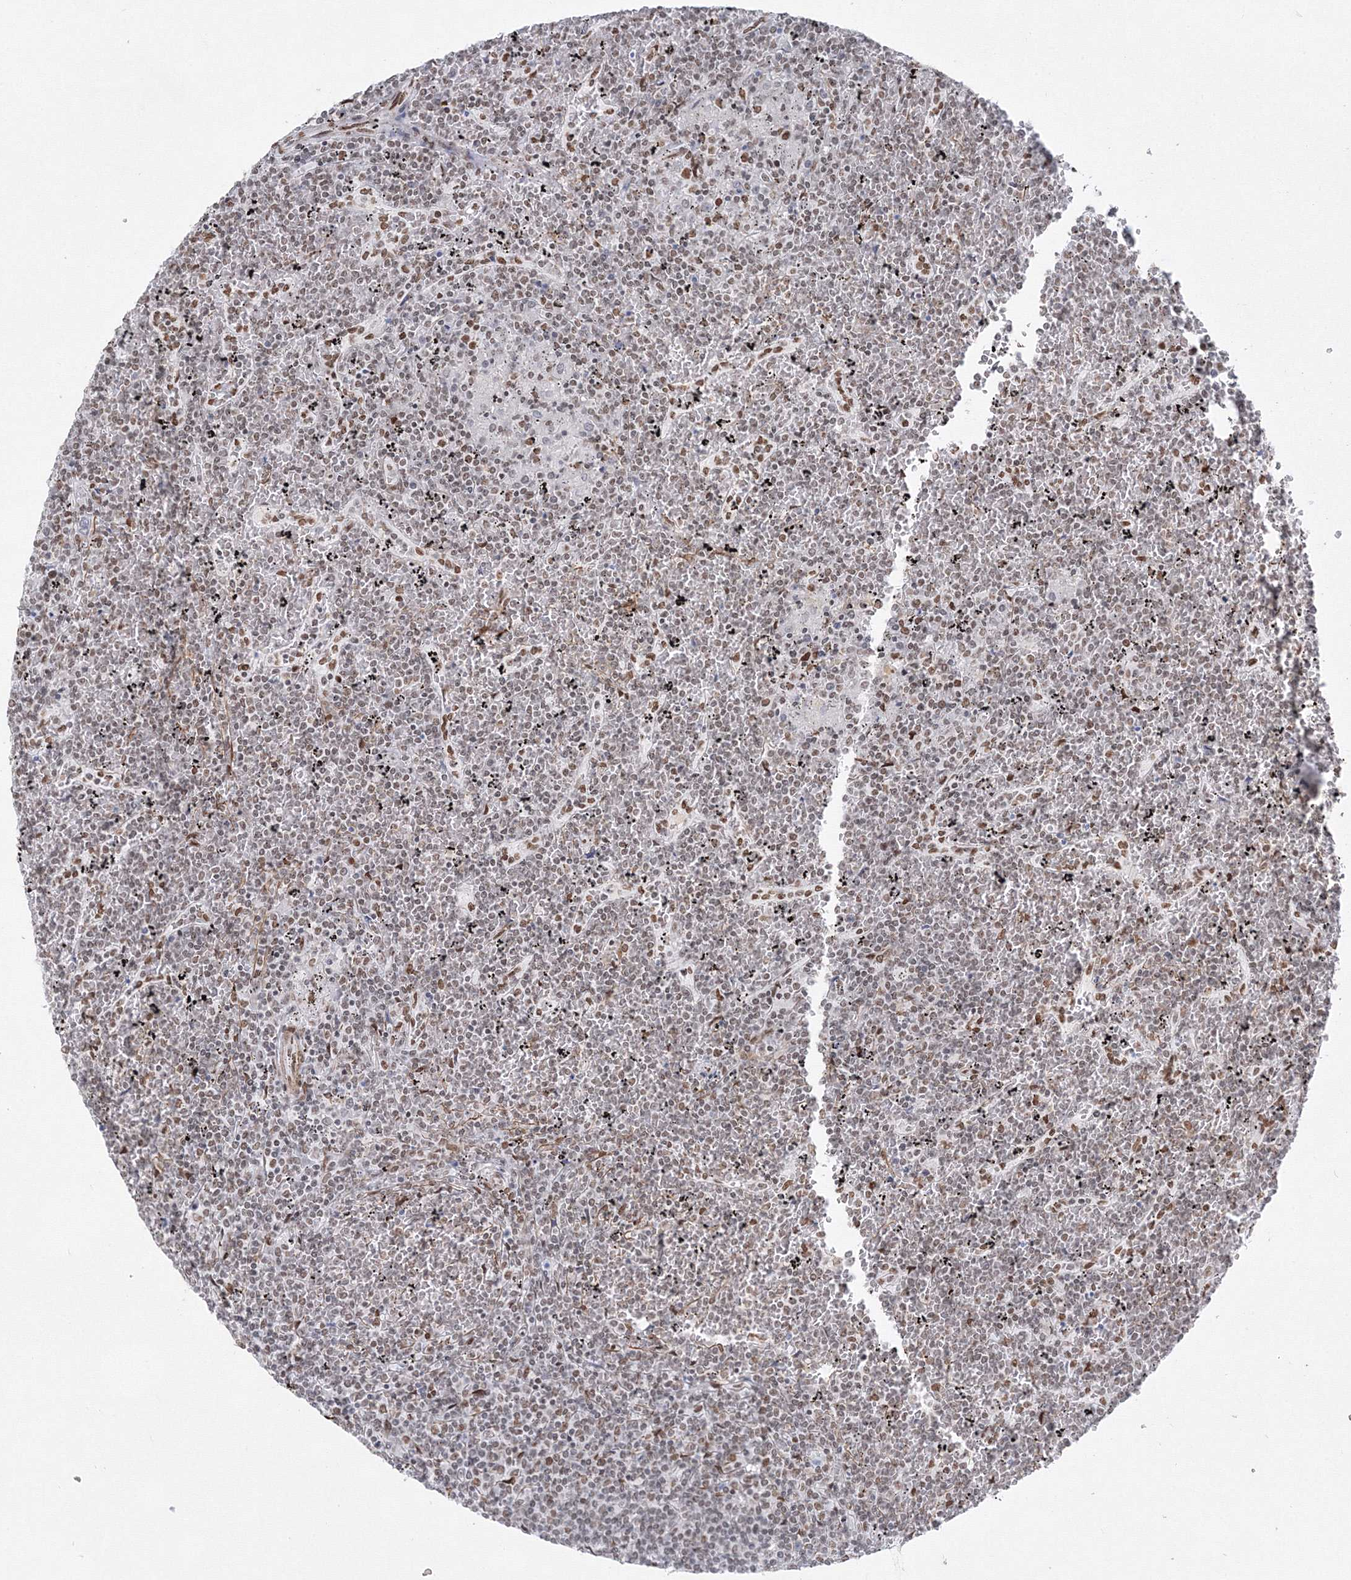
{"staining": {"intensity": "negative", "quantity": "none", "location": "none"}, "tissue": "lymphoma", "cell_type": "Tumor cells", "image_type": "cancer", "snomed": [{"axis": "morphology", "description": "Malignant lymphoma, non-Hodgkin's type, Low grade"}, {"axis": "topography", "description": "Spleen"}], "caption": "Tumor cells show no significant protein staining in malignant lymphoma, non-Hodgkin's type (low-grade). The staining is performed using DAB brown chromogen with nuclei counter-stained in using hematoxylin.", "gene": "ZNF638", "patient": {"sex": "female", "age": 19}}